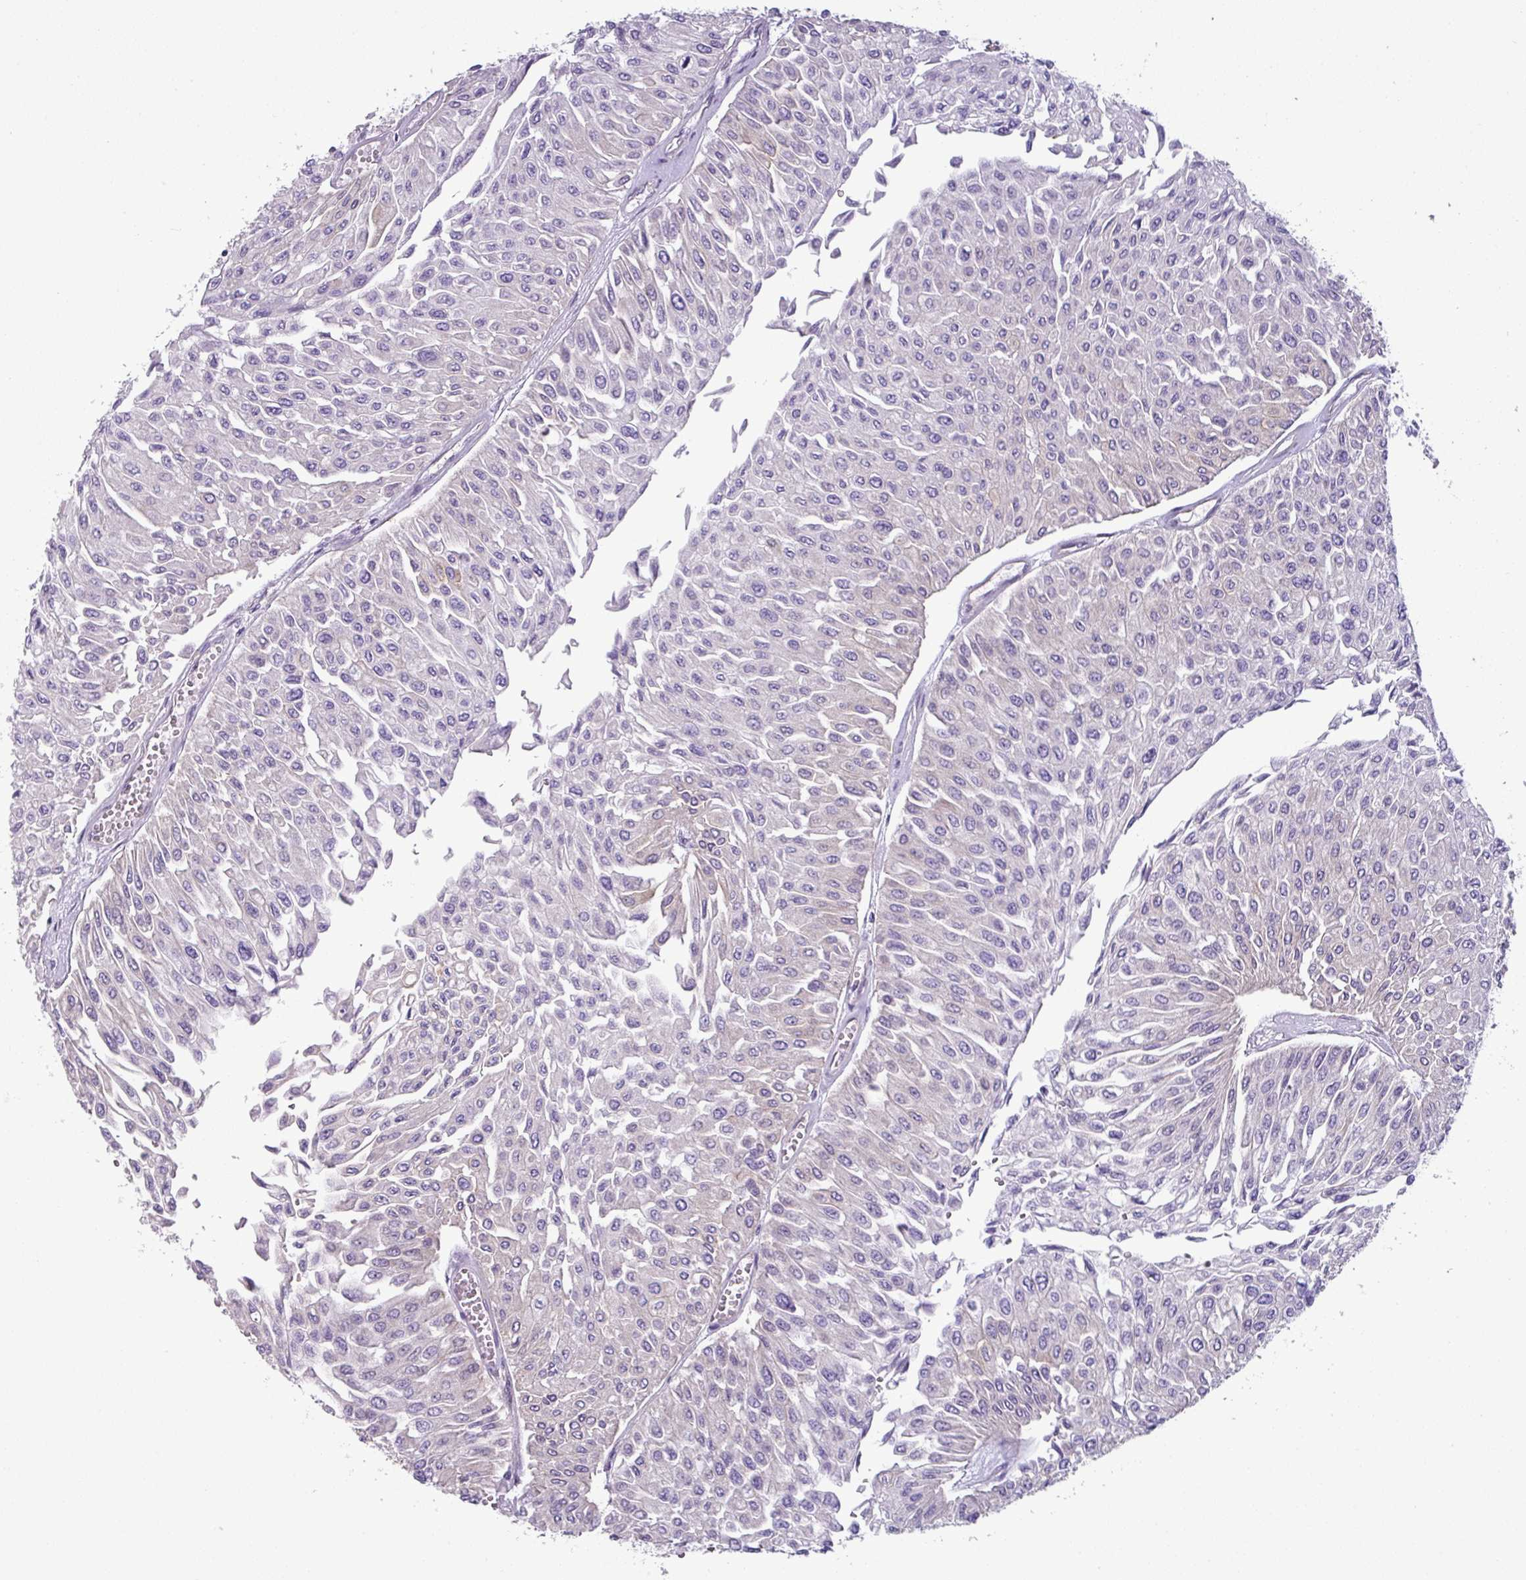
{"staining": {"intensity": "negative", "quantity": "none", "location": "none"}, "tissue": "urothelial cancer", "cell_type": "Tumor cells", "image_type": "cancer", "snomed": [{"axis": "morphology", "description": "Urothelial carcinoma, Low grade"}, {"axis": "topography", "description": "Urinary bladder"}], "caption": "Immunohistochemistry histopathology image of neoplastic tissue: urothelial cancer stained with DAB reveals no significant protein positivity in tumor cells.", "gene": "TOR1AIP2", "patient": {"sex": "male", "age": 67}}